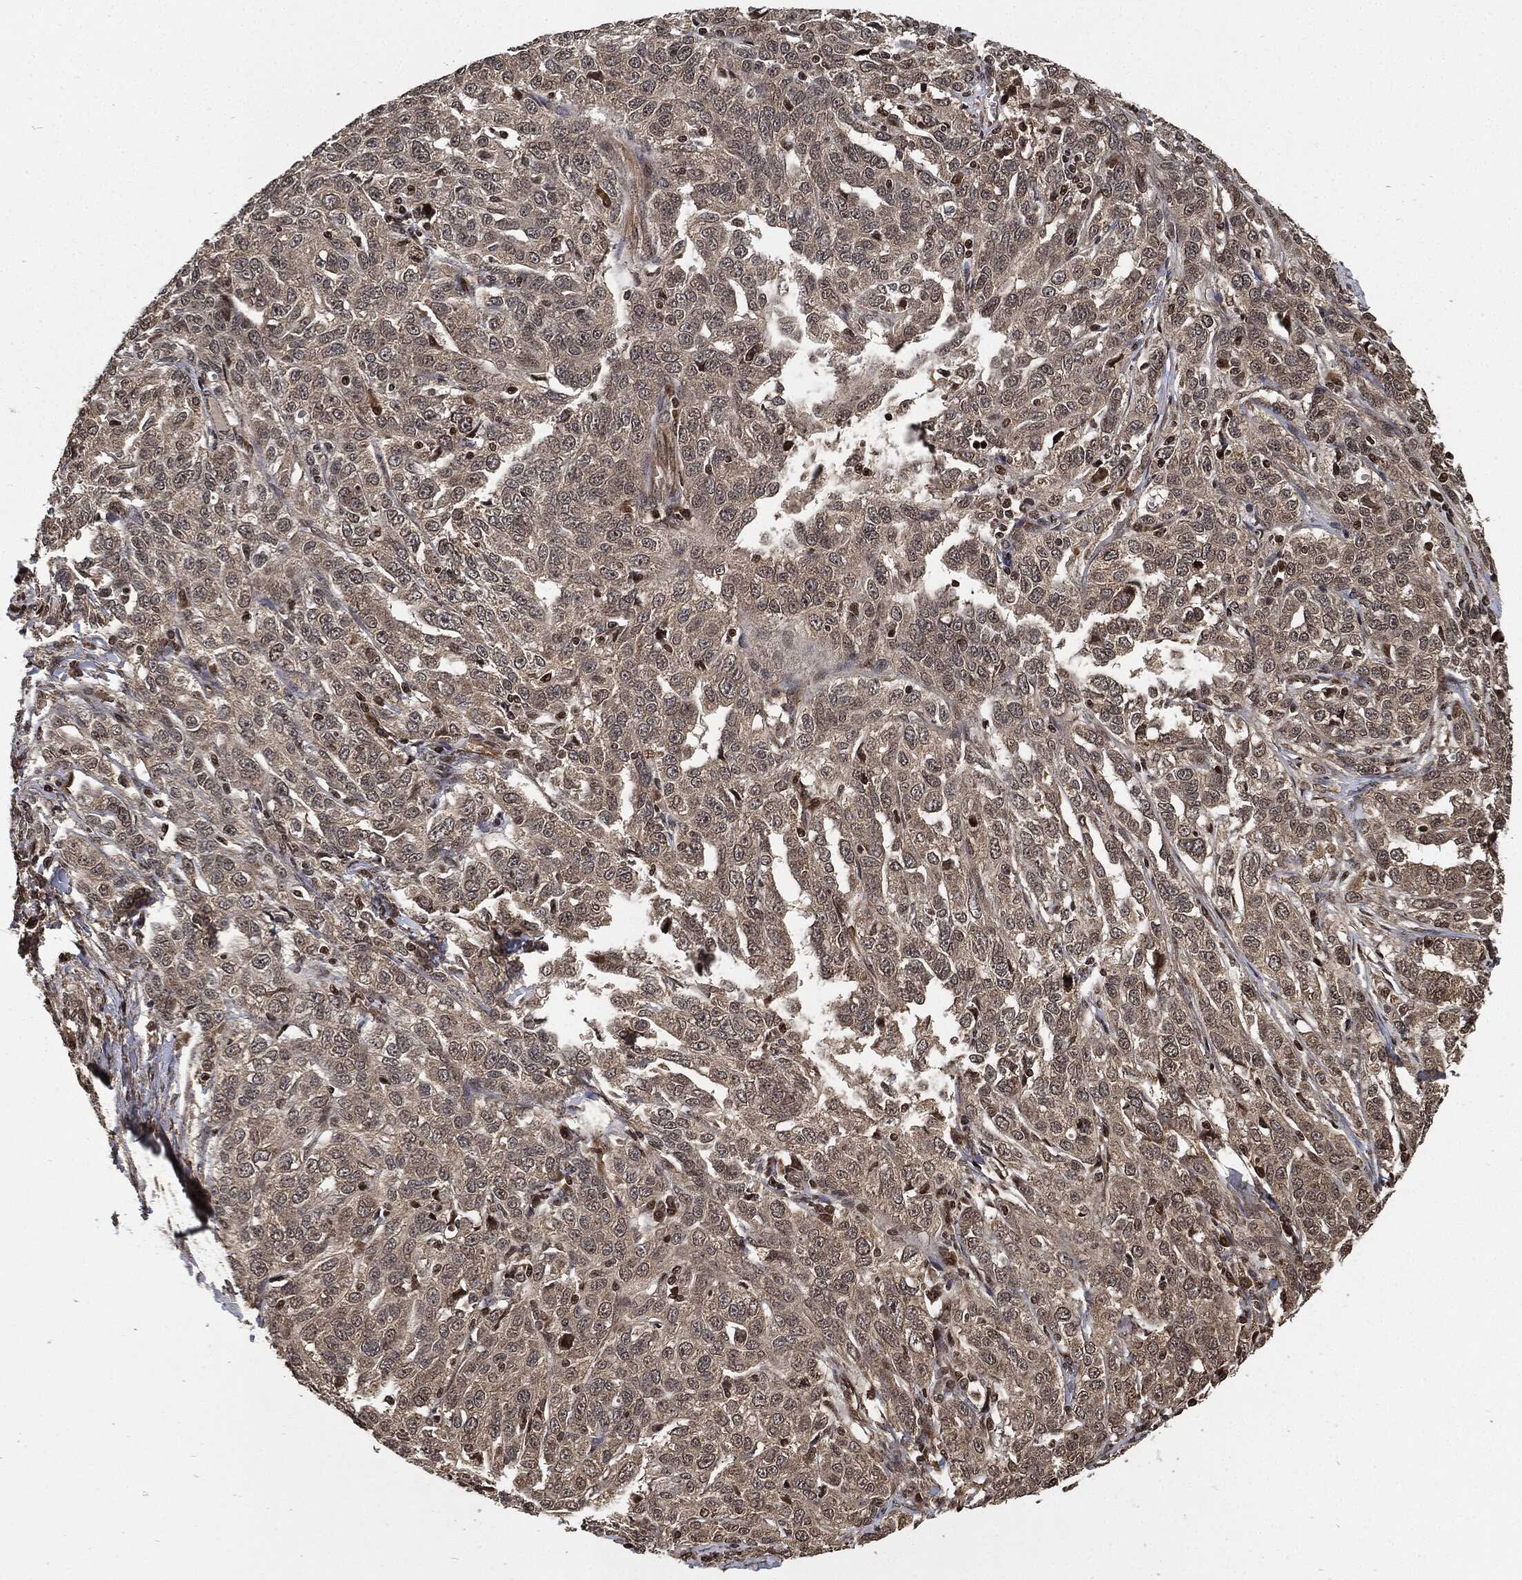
{"staining": {"intensity": "negative", "quantity": "none", "location": "none"}, "tissue": "ovarian cancer", "cell_type": "Tumor cells", "image_type": "cancer", "snomed": [{"axis": "morphology", "description": "Cystadenocarcinoma, serous, NOS"}, {"axis": "topography", "description": "Ovary"}], "caption": "Immunohistochemistry (IHC) histopathology image of neoplastic tissue: human ovarian cancer (serous cystadenocarcinoma) stained with DAB demonstrates no significant protein expression in tumor cells.", "gene": "PDK1", "patient": {"sex": "female", "age": 71}}